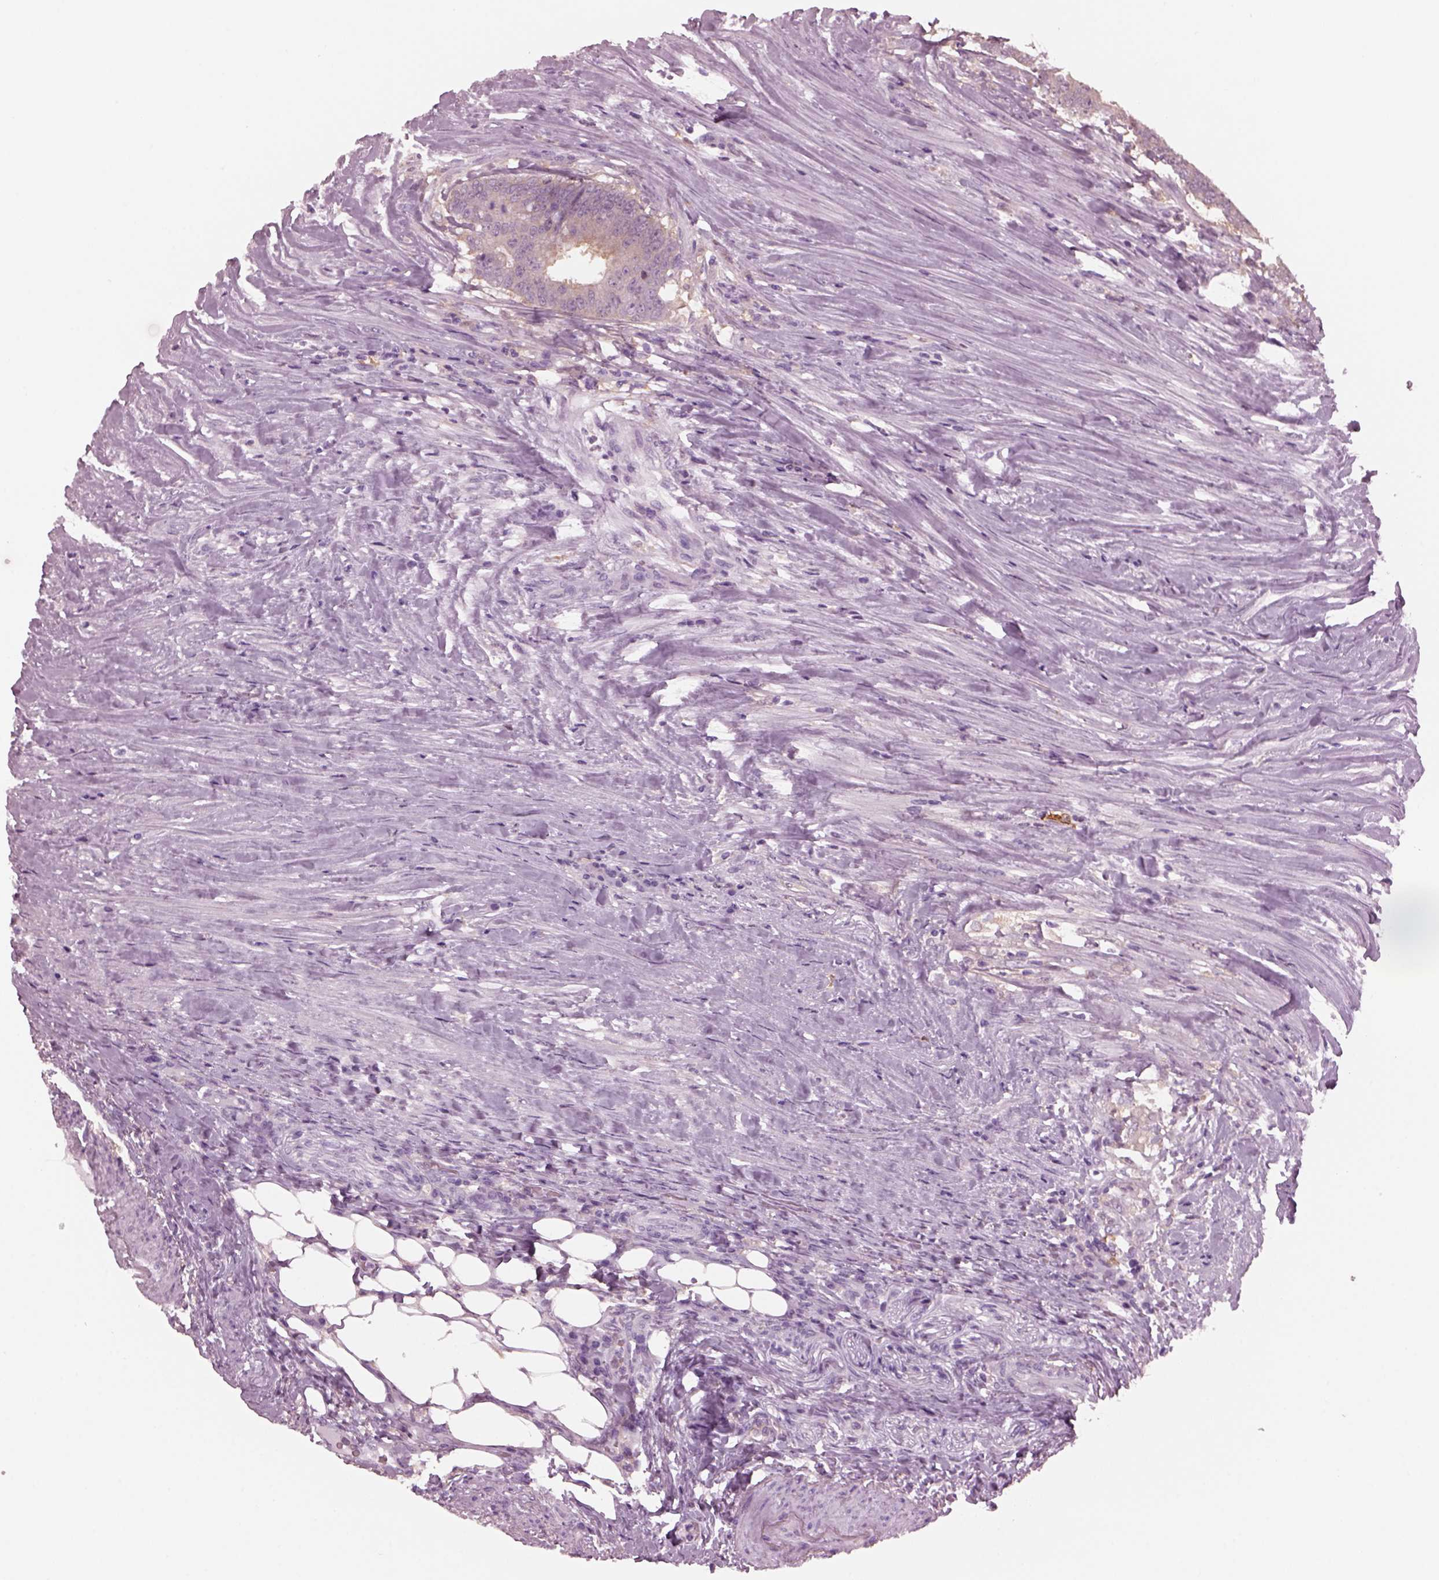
{"staining": {"intensity": "weak", "quantity": ">75%", "location": "cytoplasmic/membranous"}, "tissue": "colorectal cancer", "cell_type": "Tumor cells", "image_type": "cancer", "snomed": [{"axis": "morphology", "description": "Adenocarcinoma, NOS"}, {"axis": "topography", "description": "Colon"}], "caption": "There is low levels of weak cytoplasmic/membranous positivity in tumor cells of colorectal cancer (adenocarcinoma), as demonstrated by immunohistochemical staining (brown color).", "gene": "SHTN1", "patient": {"sex": "female", "age": 43}}